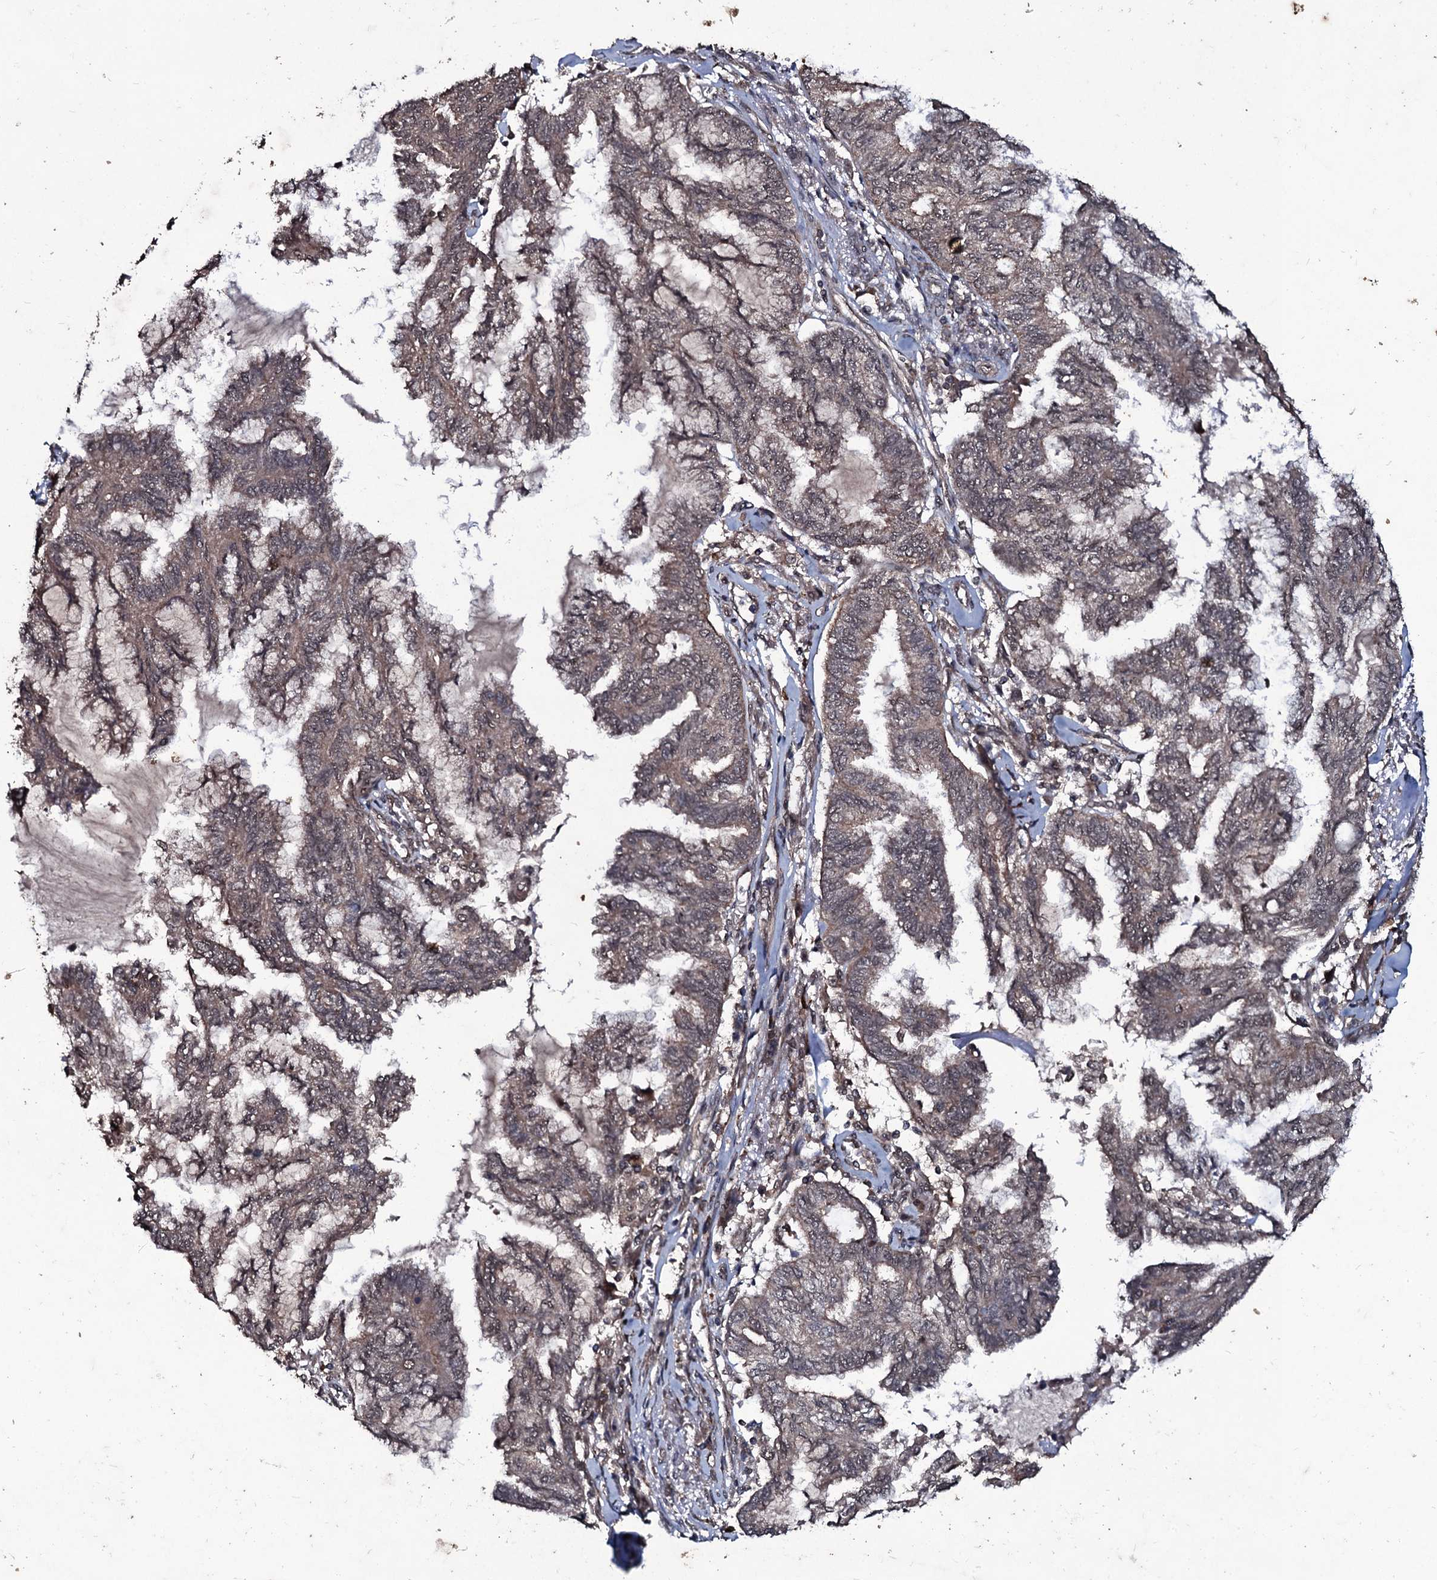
{"staining": {"intensity": "weak", "quantity": "25%-75%", "location": "cytoplasmic/membranous,nuclear"}, "tissue": "endometrial cancer", "cell_type": "Tumor cells", "image_type": "cancer", "snomed": [{"axis": "morphology", "description": "Adenocarcinoma, NOS"}, {"axis": "topography", "description": "Endometrium"}], "caption": "An immunohistochemistry image of neoplastic tissue is shown. Protein staining in brown highlights weak cytoplasmic/membranous and nuclear positivity in endometrial cancer (adenocarcinoma) within tumor cells.", "gene": "MRPS31", "patient": {"sex": "female", "age": 86}}